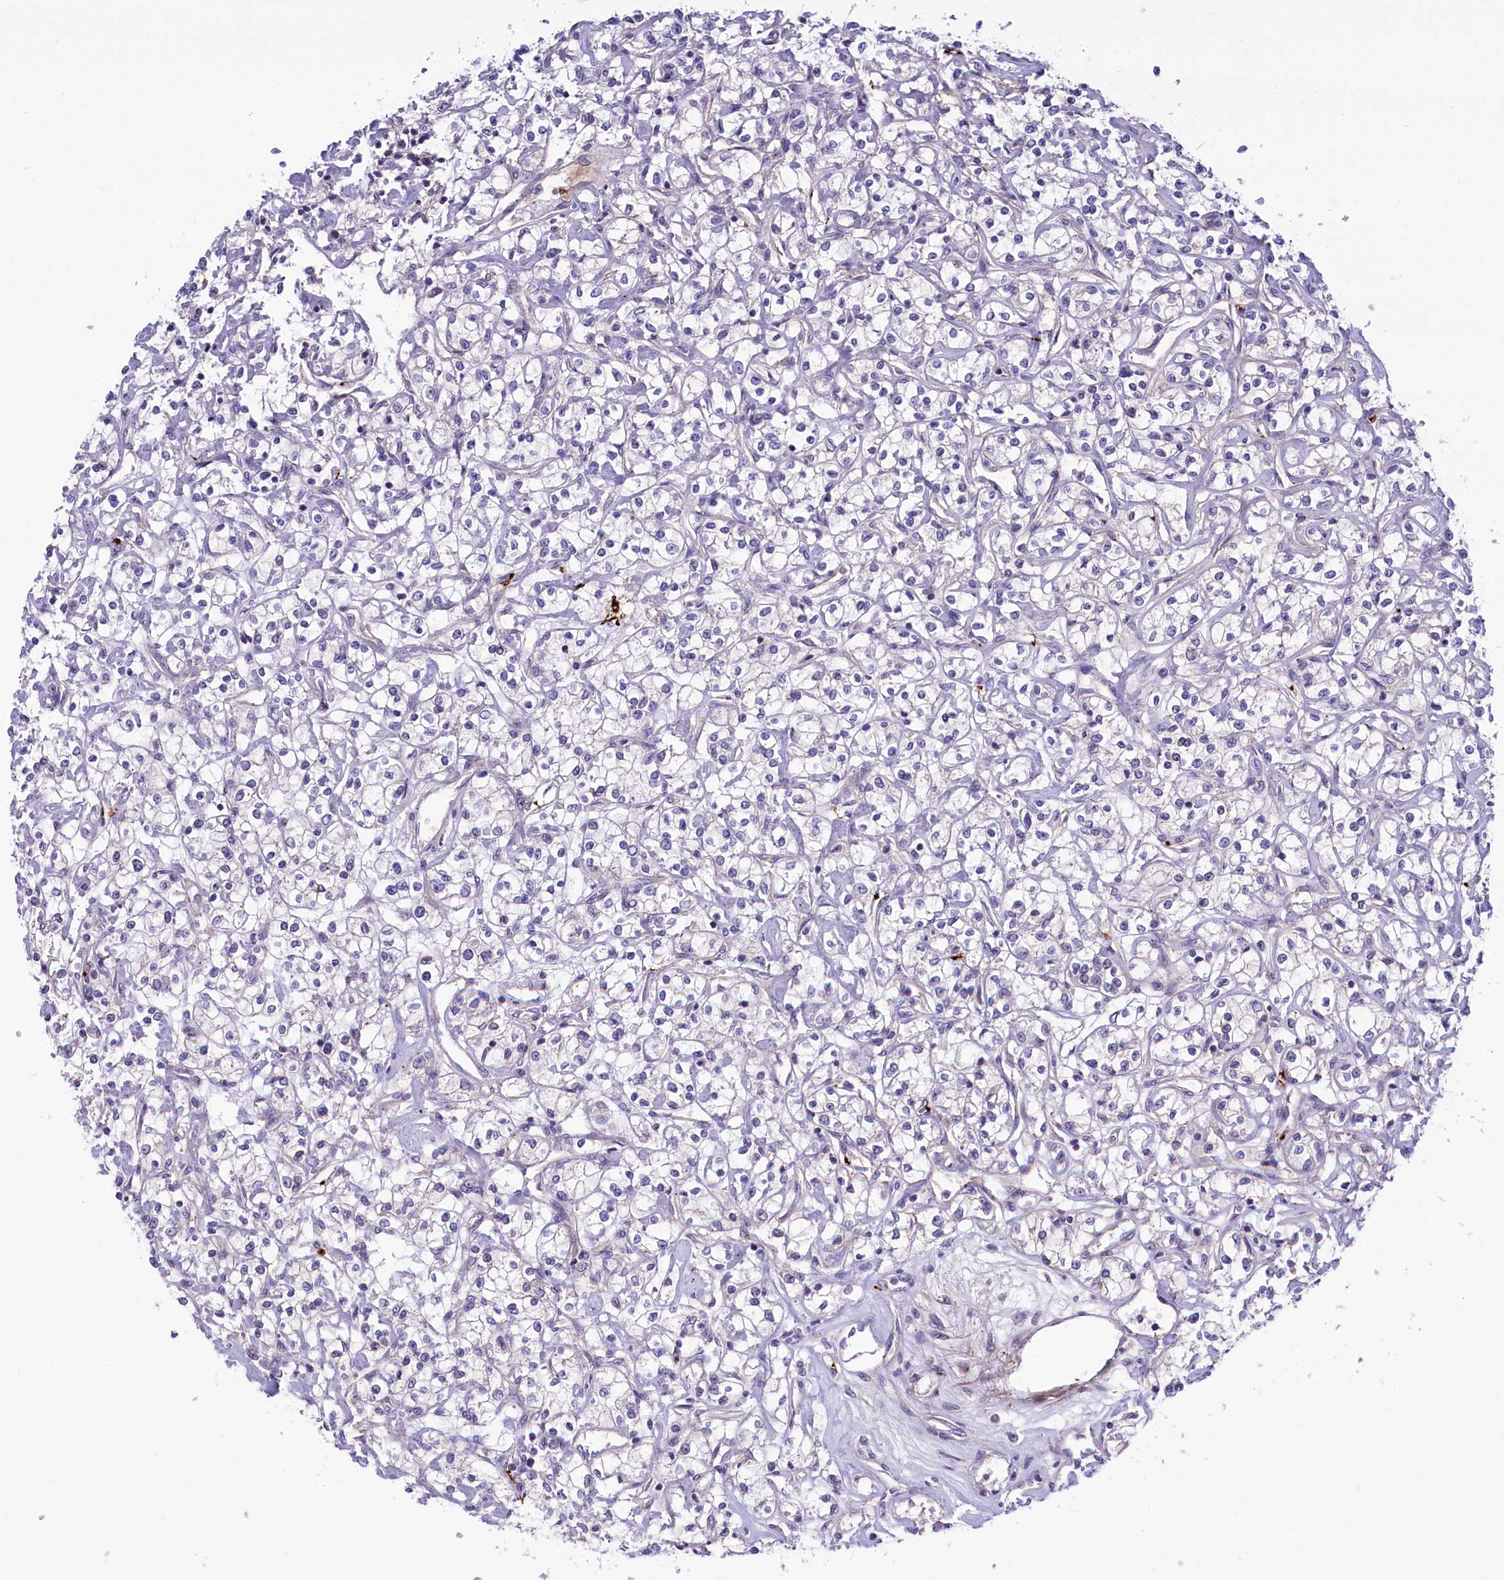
{"staining": {"intensity": "negative", "quantity": "none", "location": "none"}, "tissue": "renal cancer", "cell_type": "Tumor cells", "image_type": "cancer", "snomed": [{"axis": "morphology", "description": "Adenocarcinoma, NOS"}, {"axis": "topography", "description": "Kidney"}], "caption": "DAB immunohistochemical staining of renal cancer shows no significant positivity in tumor cells.", "gene": "HEATR3", "patient": {"sex": "female", "age": 59}}